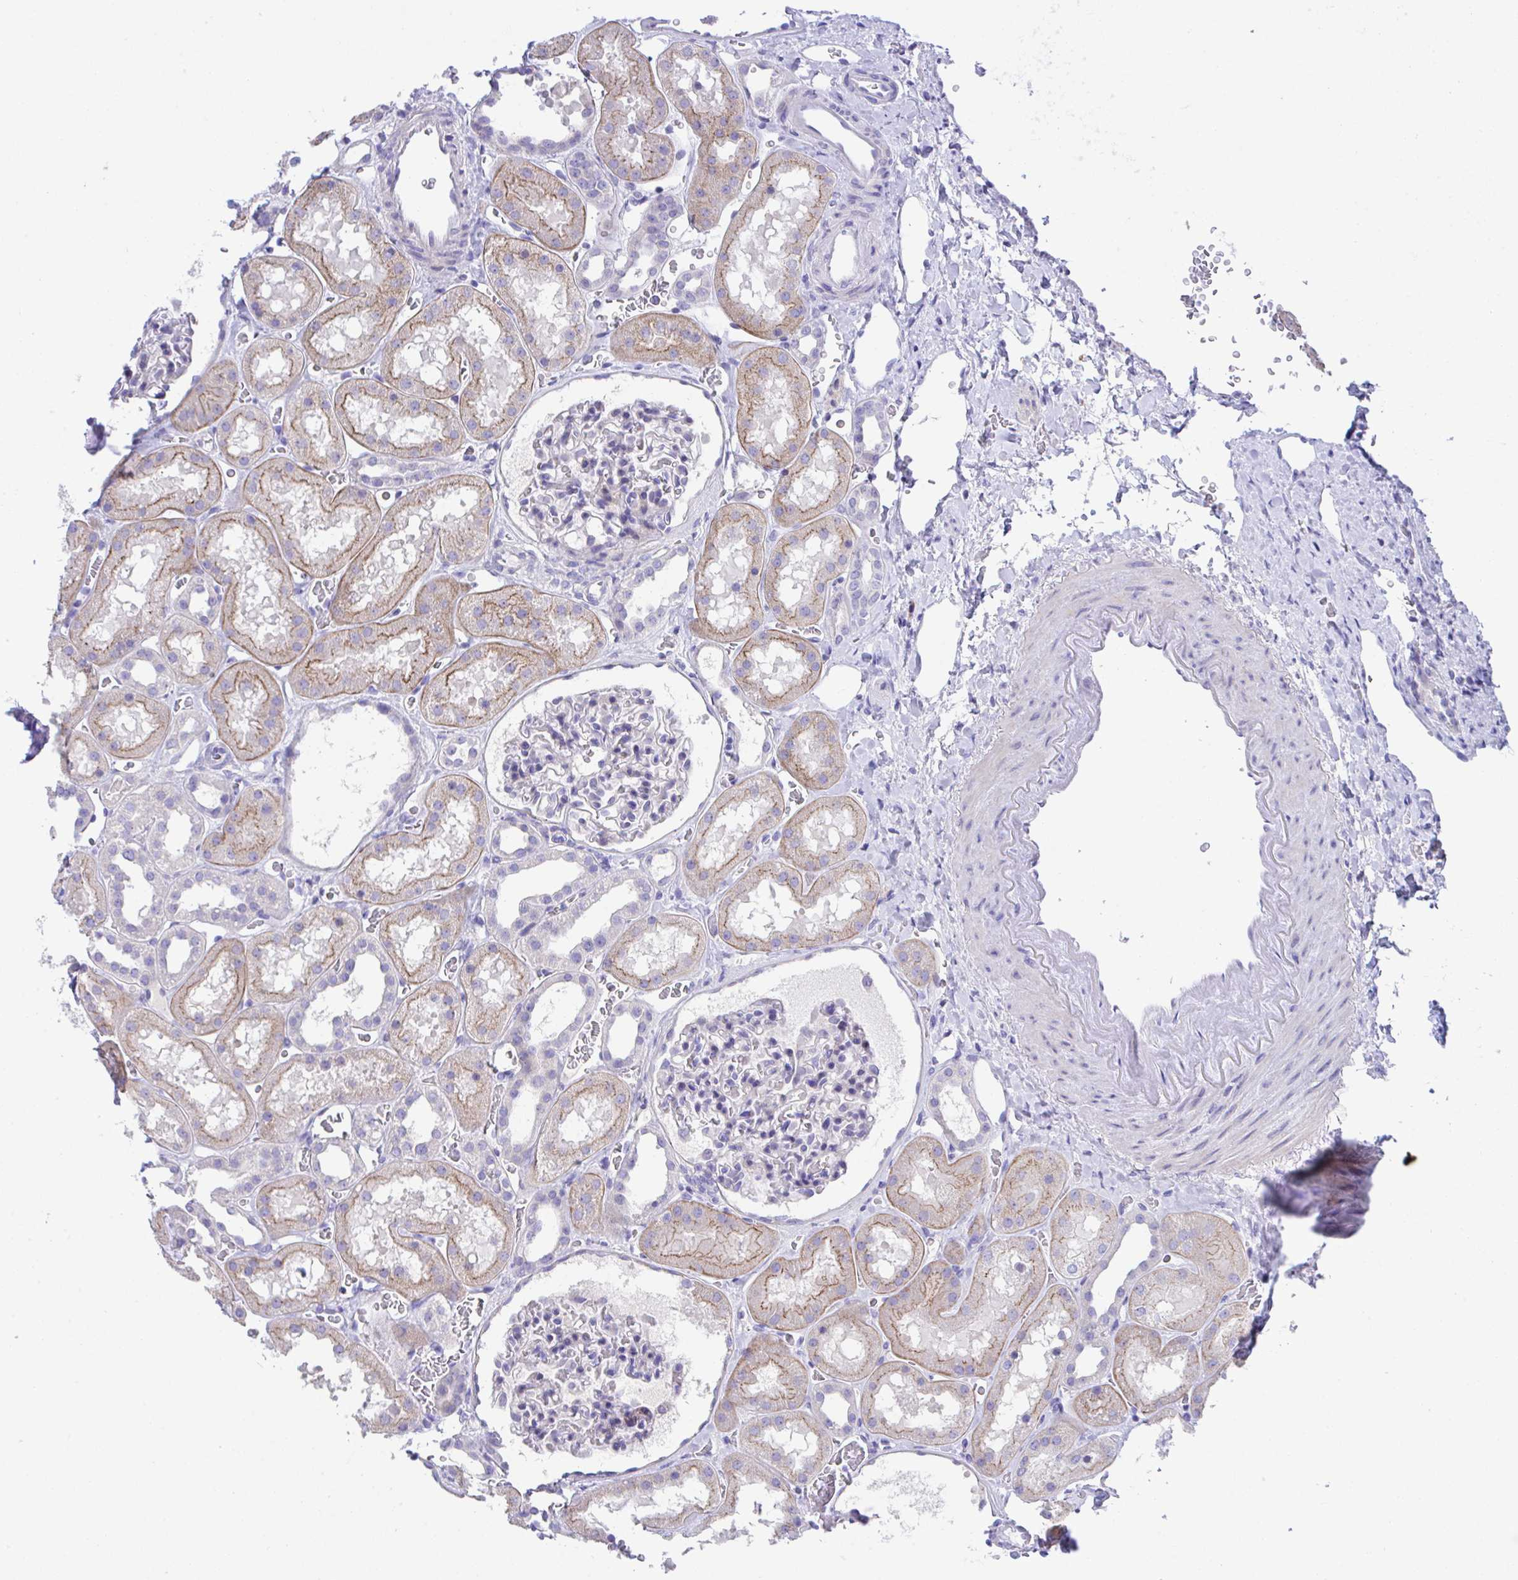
{"staining": {"intensity": "negative", "quantity": "none", "location": "none"}, "tissue": "kidney", "cell_type": "Cells in glomeruli", "image_type": "normal", "snomed": [{"axis": "morphology", "description": "Normal tissue, NOS"}, {"axis": "topography", "description": "Kidney"}], "caption": "Benign kidney was stained to show a protein in brown. There is no significant expression in cells in glomeruli.", "gene": "SLC16A6", "patient": {"sex": "female", "age": 41}}